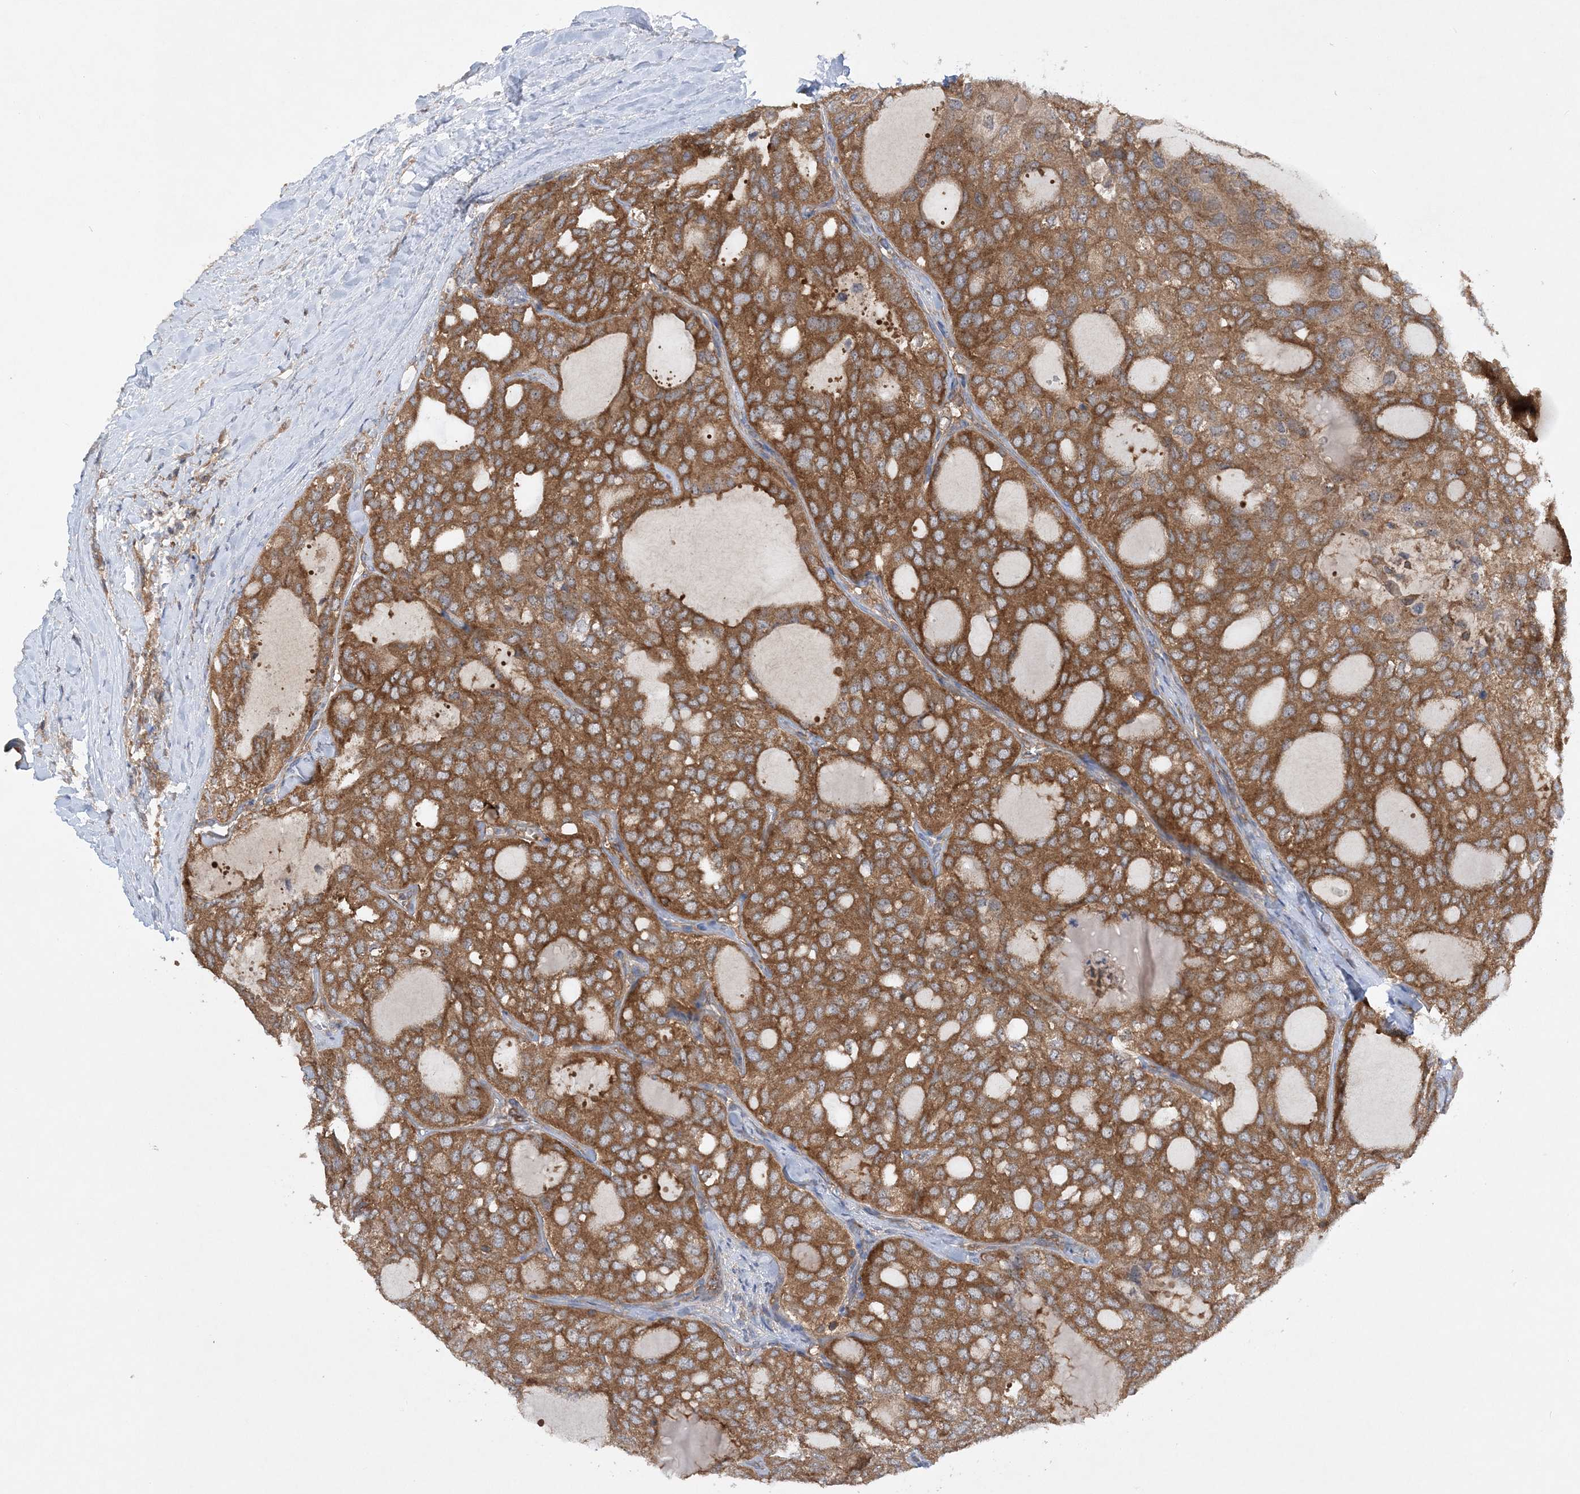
{"staining": {"intensity": "moderate", "quantity": ">75%", "location": "cytoplasmic/membranous"}, "tissue": "thyroid cancer", "cell_type": "Tumor cells", "image_type": "cancer", "snomed": [{"axis": "morphology", "description": "Follicular adenoma carcinoma, NOS"}, {"axis": "topography", "description": "Thyroid gland"}], "caption": "IHC of follicular adenoma carcinoma (thyroid) reveals medium levels of moderate cytoplasmic/membranous positivity in approximately >75% of tumor cells. The staining is performed using DAB brown chromogen to label protein expression. The nuclei are counter-stained blue using hematoxylin.", "gene": "ACAP2", "patient": {"sex": "male", "age": 75}}